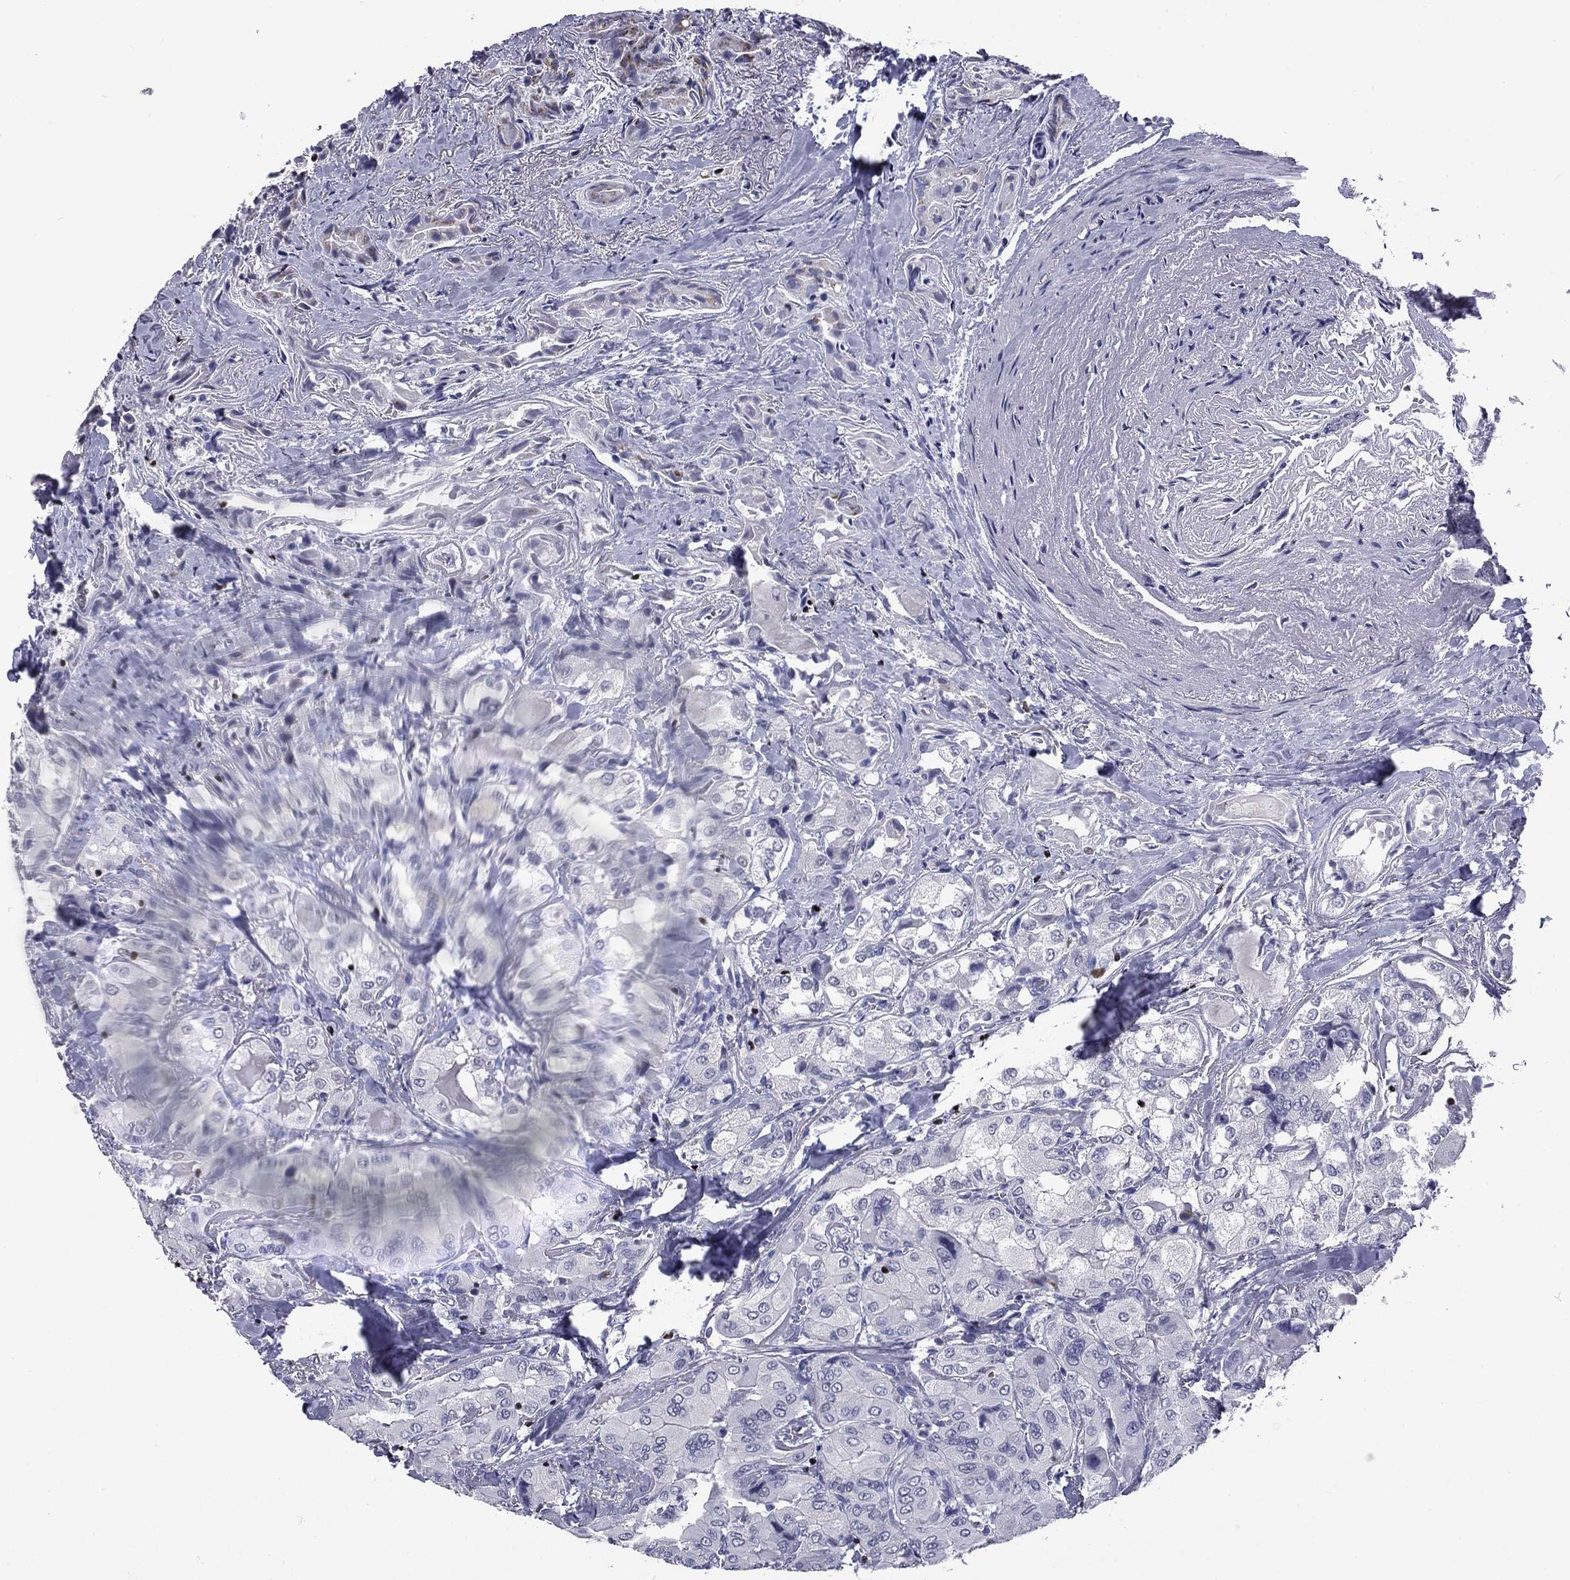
{"staining": {"intensity": "negative", "quantity": "none", "location": "none"}, "tissue": "thyroid cancer", "cell_type": "Tumor cells", "image_type": "cancer", "snomed": [{"axis": "morphology", "description": "Normal tissue, NOS"}, {"axis": "morphology", "description": "Papillary adenocarcinoma, NOS"}, {"axis": "topography", "description": "Thyroid gland"}], "caption": "Papillary adenocarcinoma (thyroid) was stained to show a protein in brown. There is no significant positivity in tumor cells. Brightfield microscopy of immunohistochemistry stained with DAB (3,3'-diaminobenzidine) (brown) and hematoxylin (blue), captured at high magnification.", "gene": "IKZF3", "patient": {"sex": "female", "age": 66}}